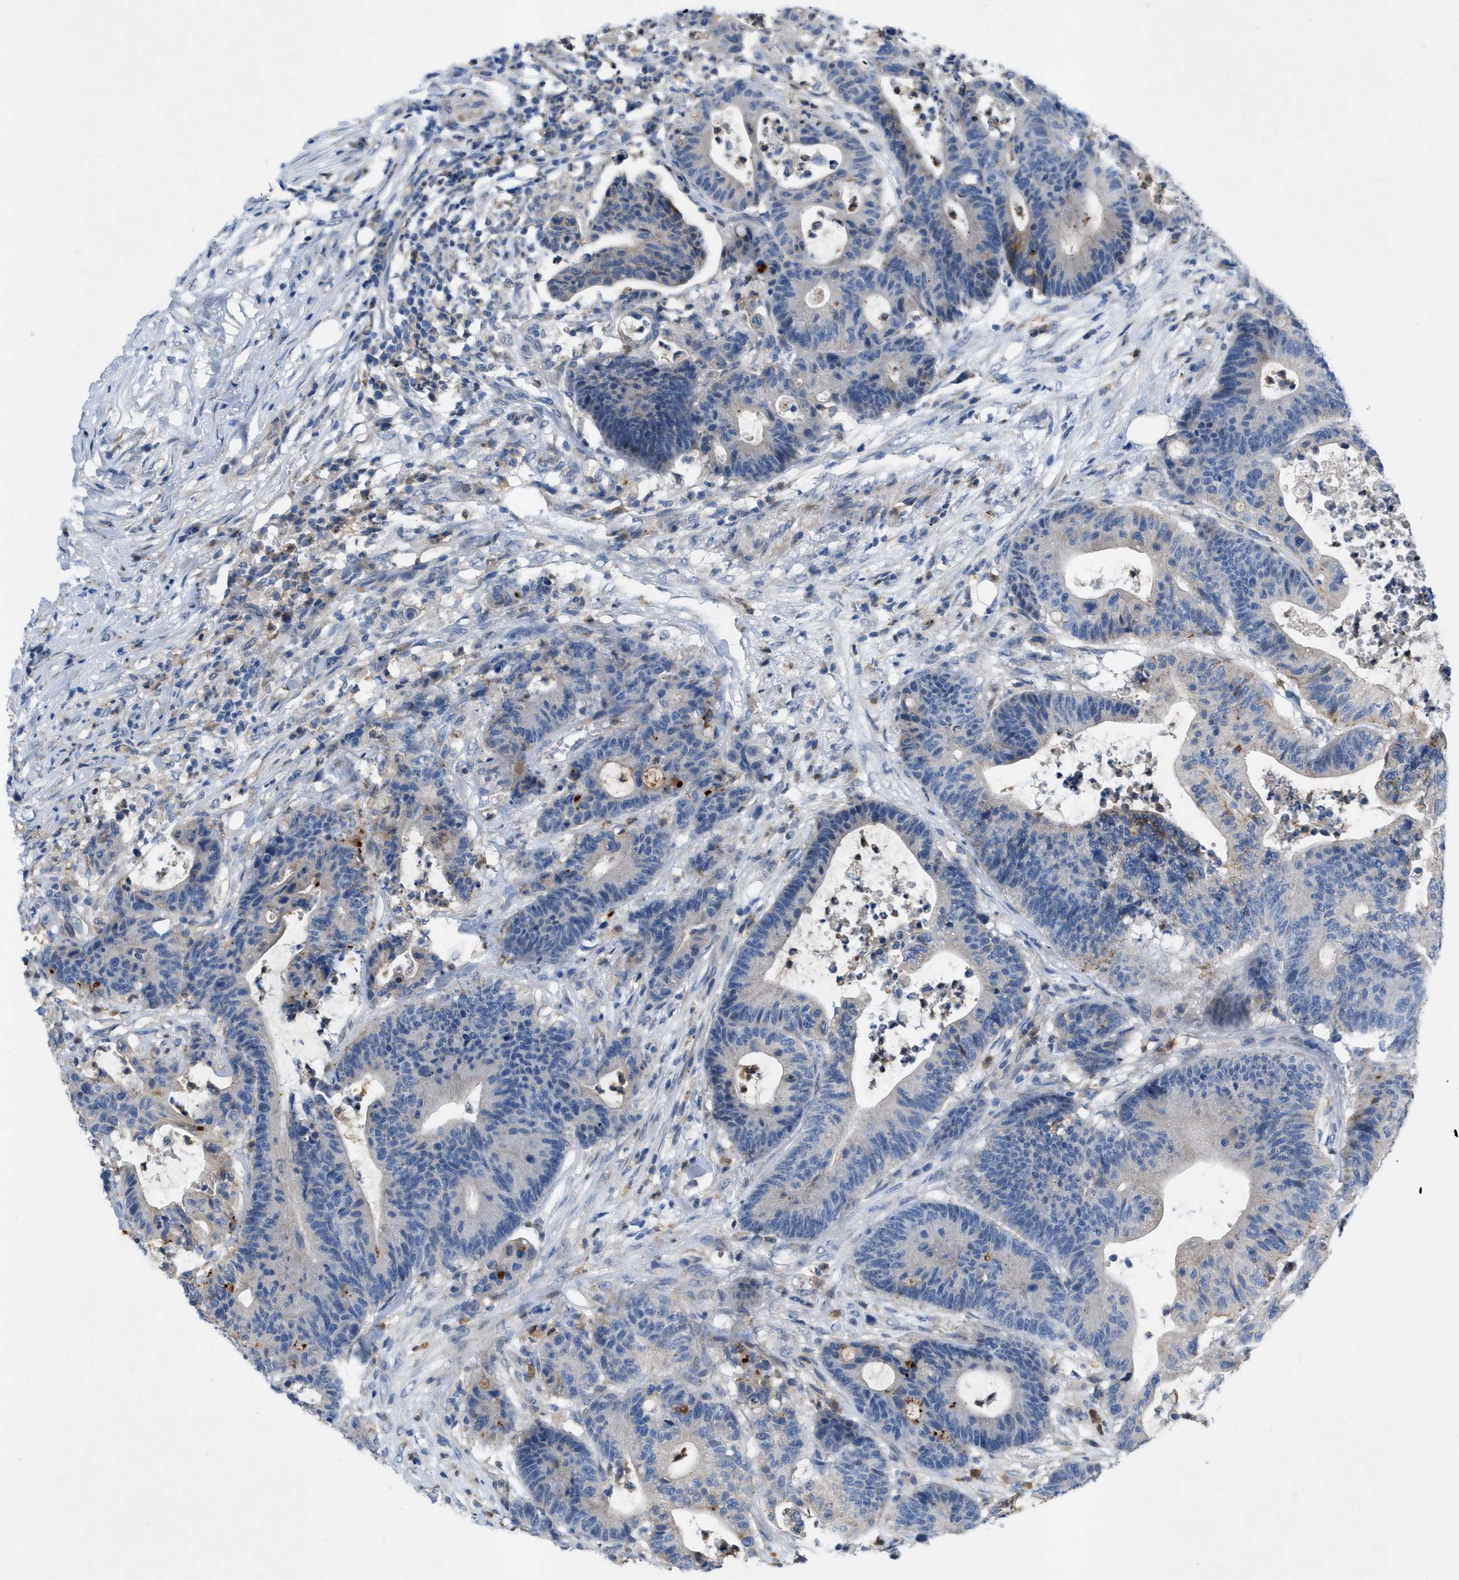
{"staining": {"intensity": "negative", "quantity": "none", "location": "none"}, "tissue": "colorectal cancer", "cell_type": "Tumor cells", "image_type": "cancer", "snomed": [{"axis": "morphology", "description": "Adenocarcinoma, NOS"}, {"axis": "topography", "description": "Colon"}], "caption": "Immunohistochemical staining of colorectal cancer displays no significant positivity in tumor cells.", "gene": "PLPPR5", "patient": {"sex": "female", "age": 84}}